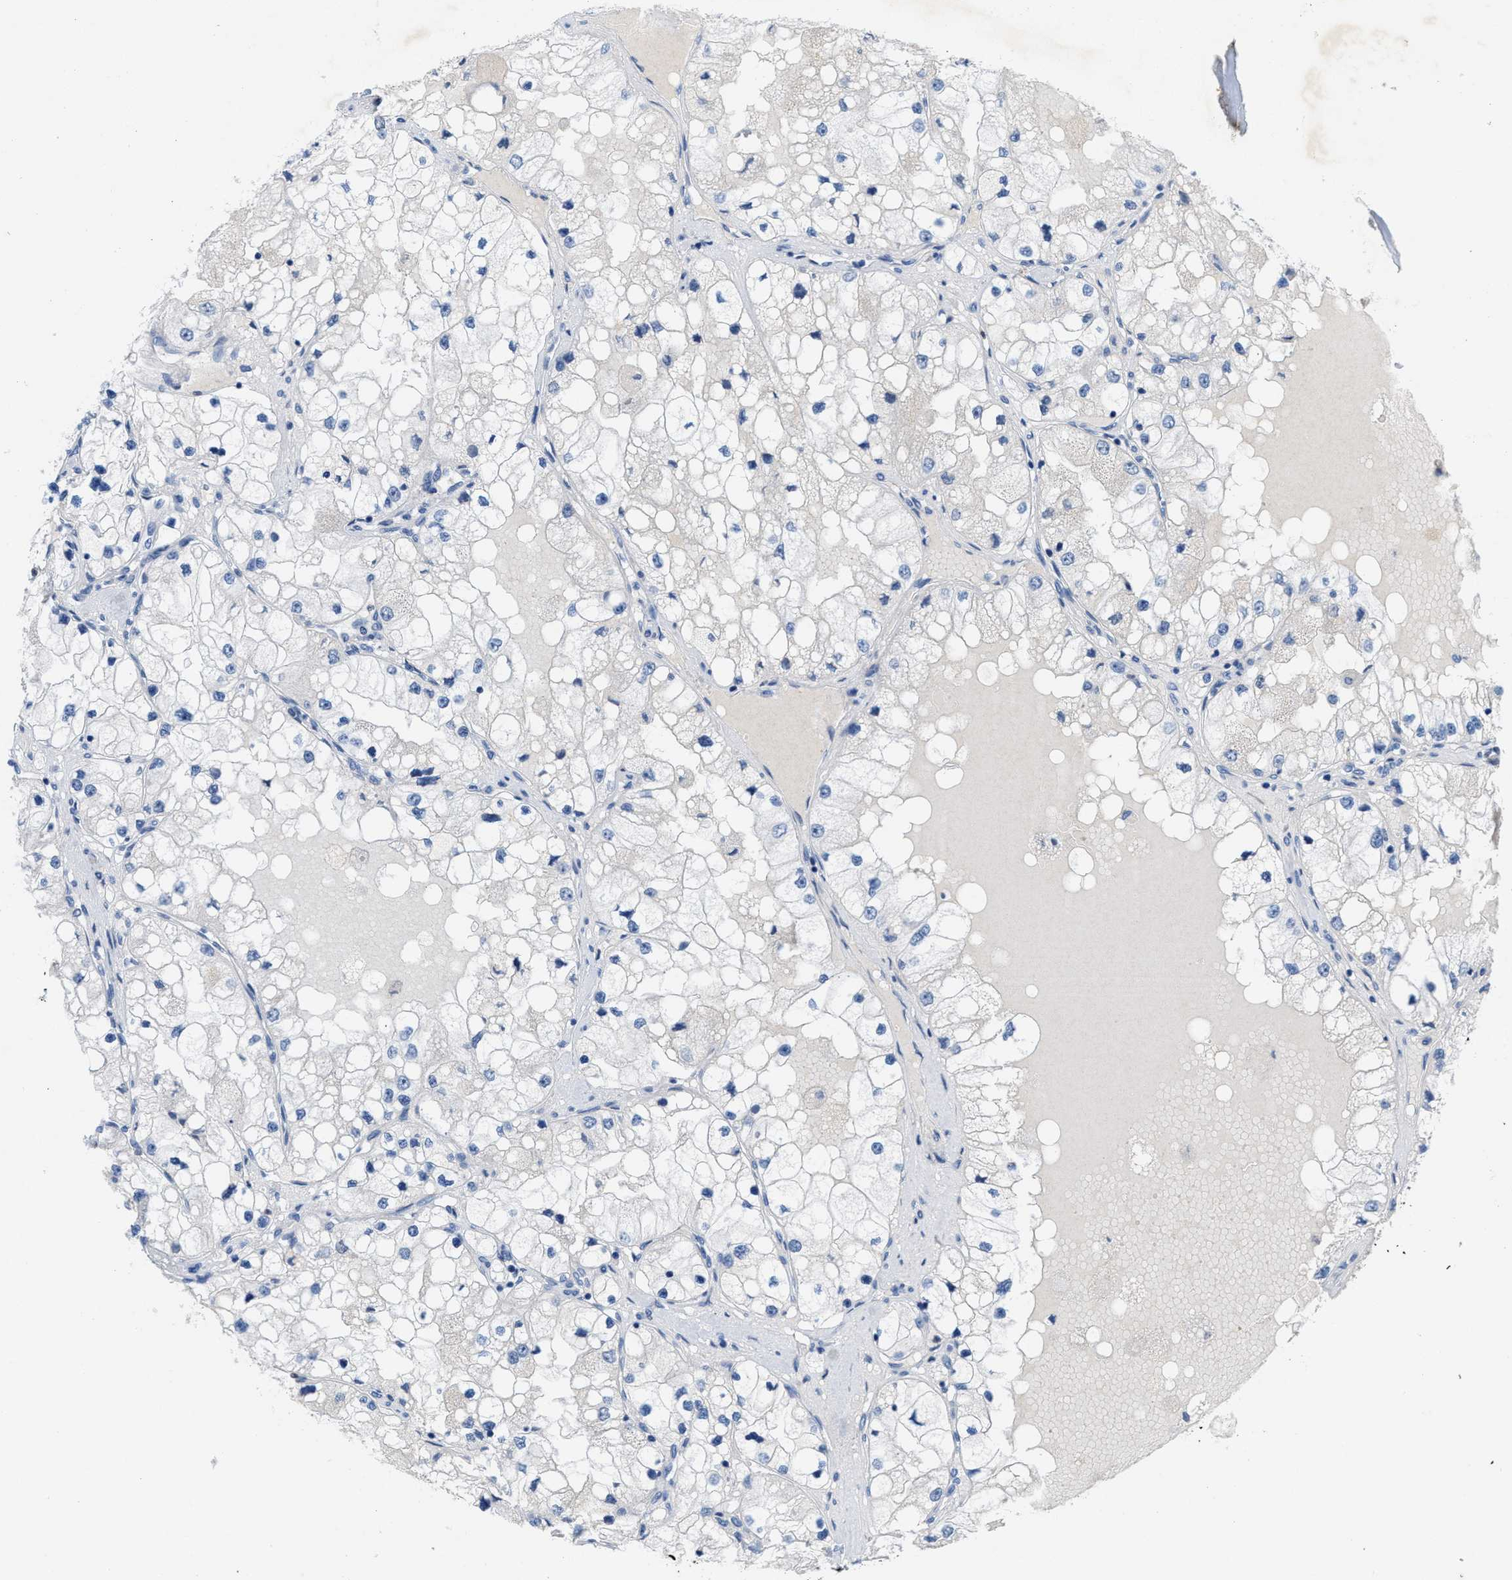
{"staining": {"intensity": "negative", "quantity": "none", "location": "none"}, "tissue": "renal cancer", "cell_type": "Tumor cells", "image_type": "cancer", "snomed": [{"axis": "morphology", "description": "Adenocarcinoma, NOS"}, {"axis": "topography", "description": "Kidney"}], "caption": "The immunohistochemistry micrograph has no significant expression in tumor cells of renal cancer tissue.", "gene": "CPA2", "patient": {"sex": "male", "age": 68}}